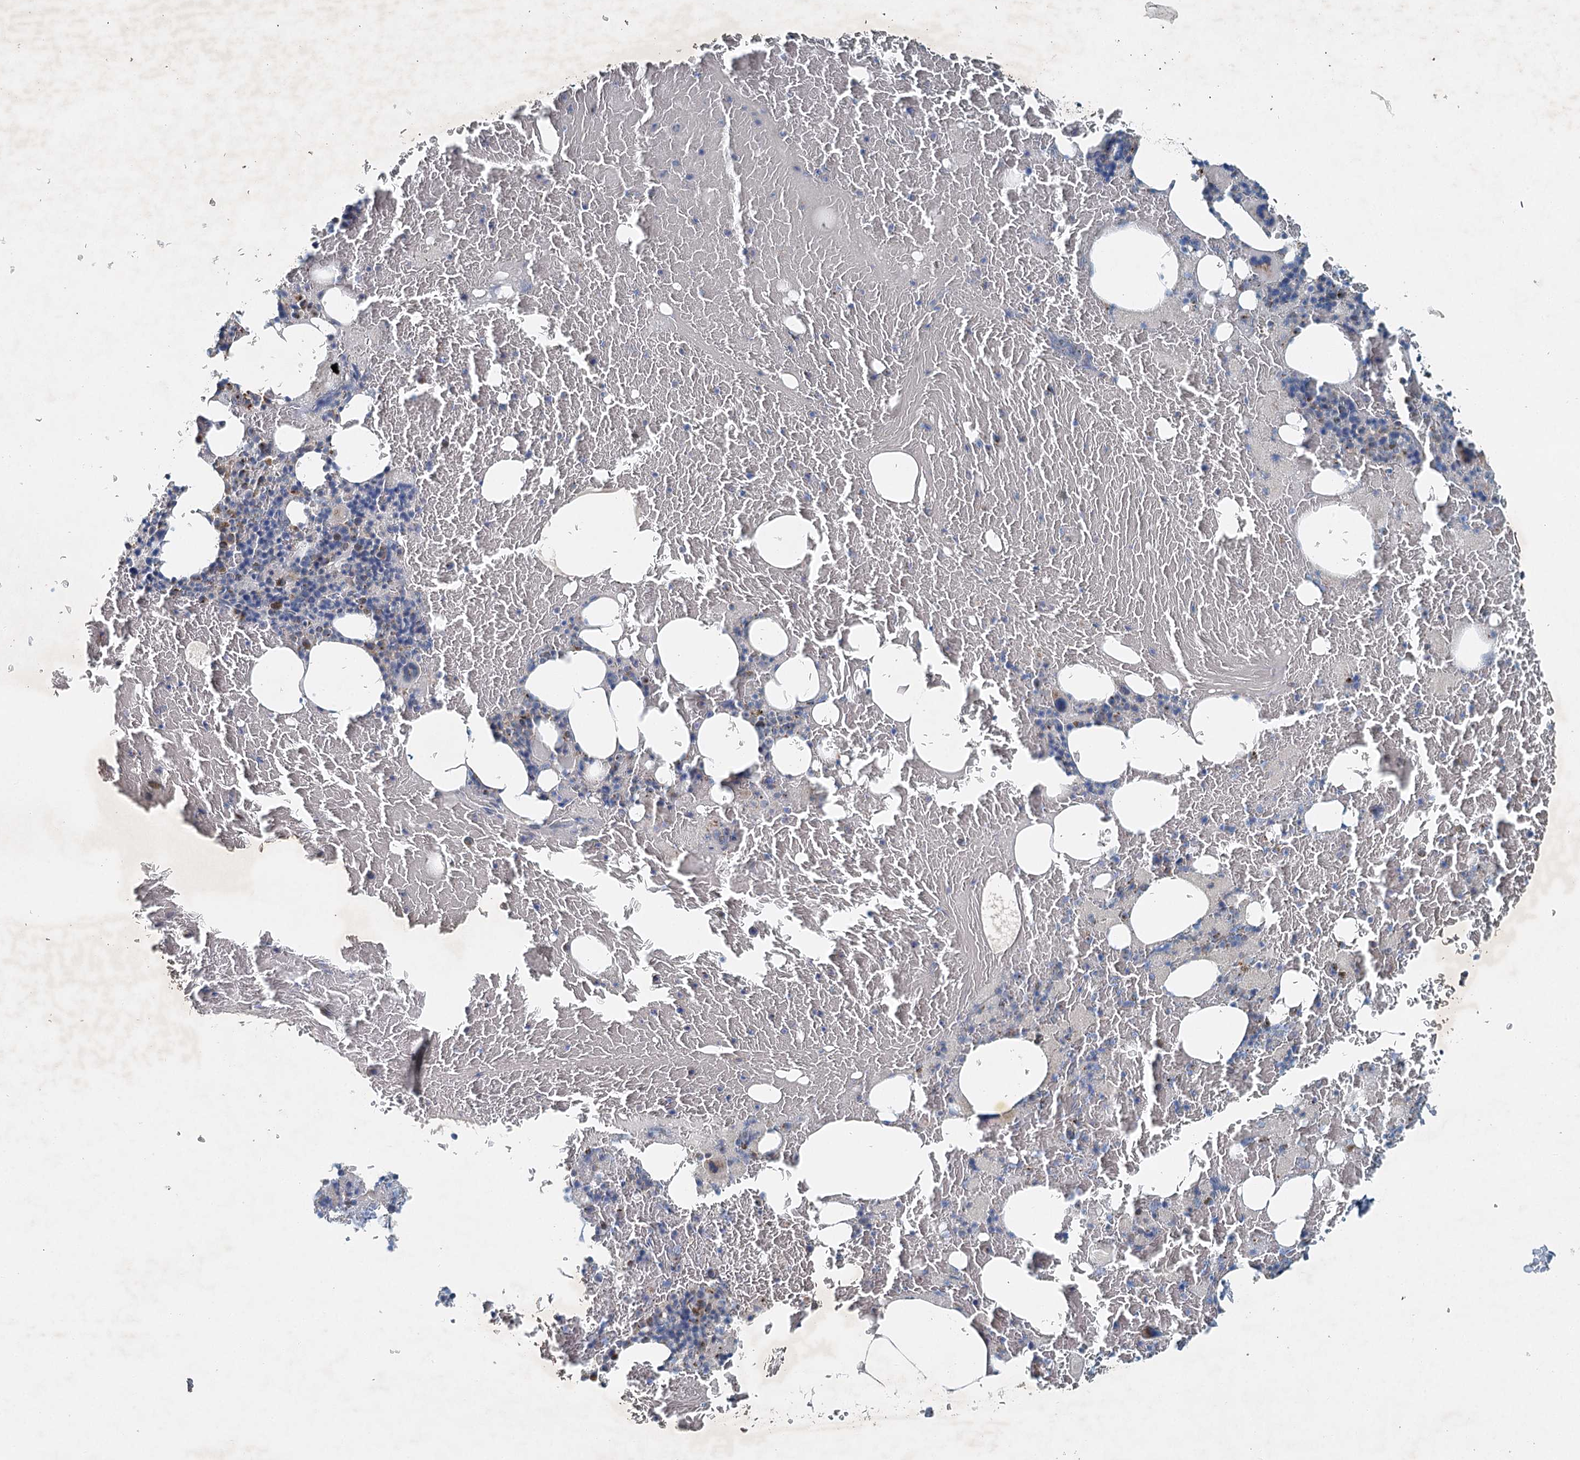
{"staining": {"intensity": "weak", "quantity": "25%-75%", "location": "cytoplasmic/membranous"}, "tissue": "bone marrow", "cell_type": "Hematopoietic cells", "image_type": "normal", "snomed": [{"axis": "morphology", "description": "Normal tissue, NOS"}, {"axis": "topography", "description": "Bone marrow"}], "caption": "A low amount of weak cytoplasmic/membranous positivity is identified in about 25%-75% of hematopoietic cells in benign bone marrow. (brown staining indicates protein expression, while blue staining denotes nuclei).", "gene": "CHCHD5", "patient": {"sex": "male", "age": 79}}